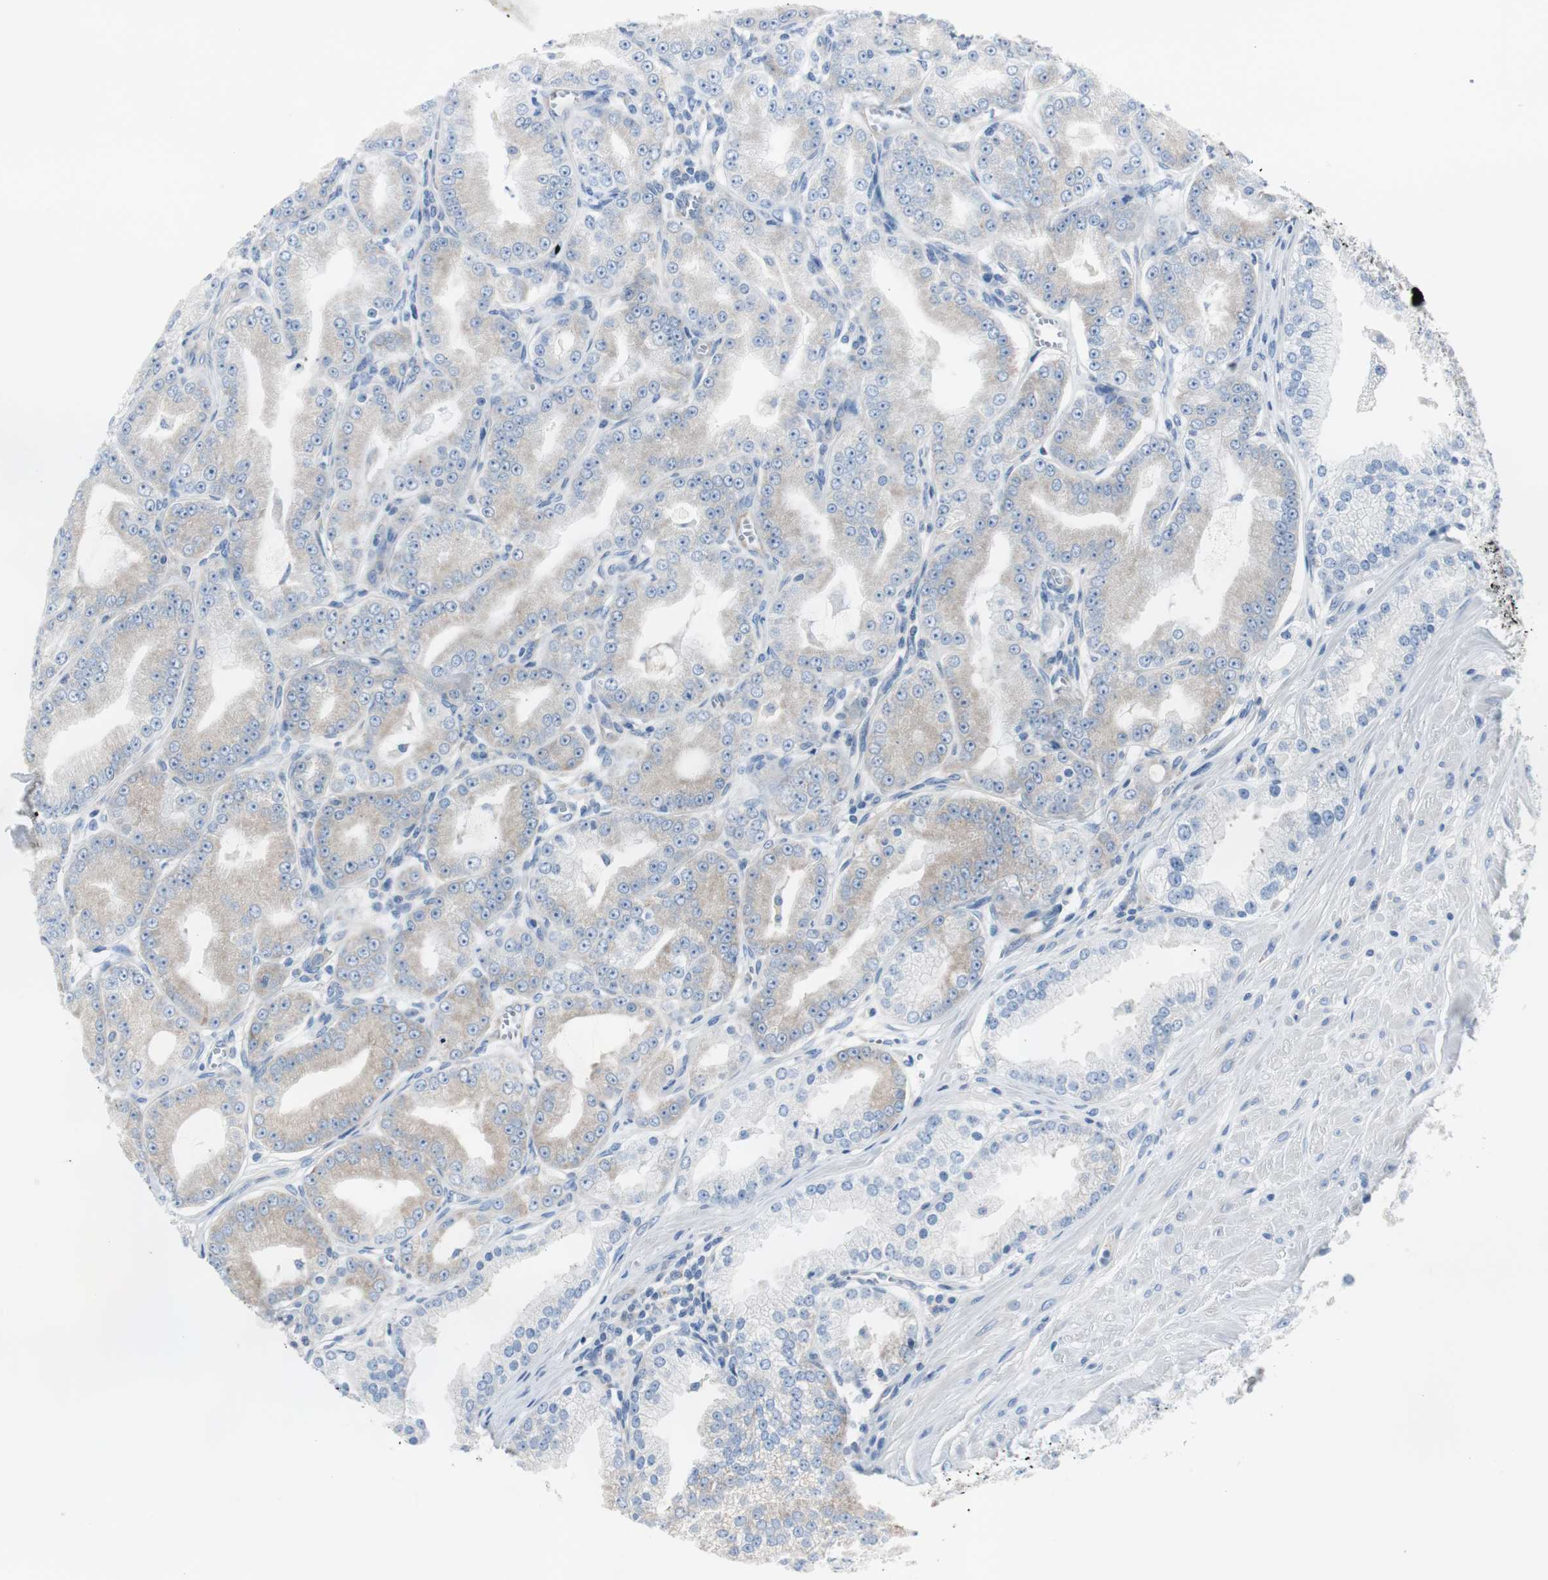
{"staining": {"intensity": "weak", "quantity": ">75%", "location": "cytoplasmic/membranous"}, "tissue": "prostate cancer", "cell_type": "Tumor cells", "image_type": "cancer", "snomed": [{"axis": "morphology", "description": "Adenocarcinoma, High grade"}, {"axis": "topography", "description": "Prostate"}], "caption": "High-grade adenocarcinoma (prostate) stained with a protein marker shows weak staining in tumor cells.", "gene": "RPS12", "patient": {"sex": "male", "age": 61}}